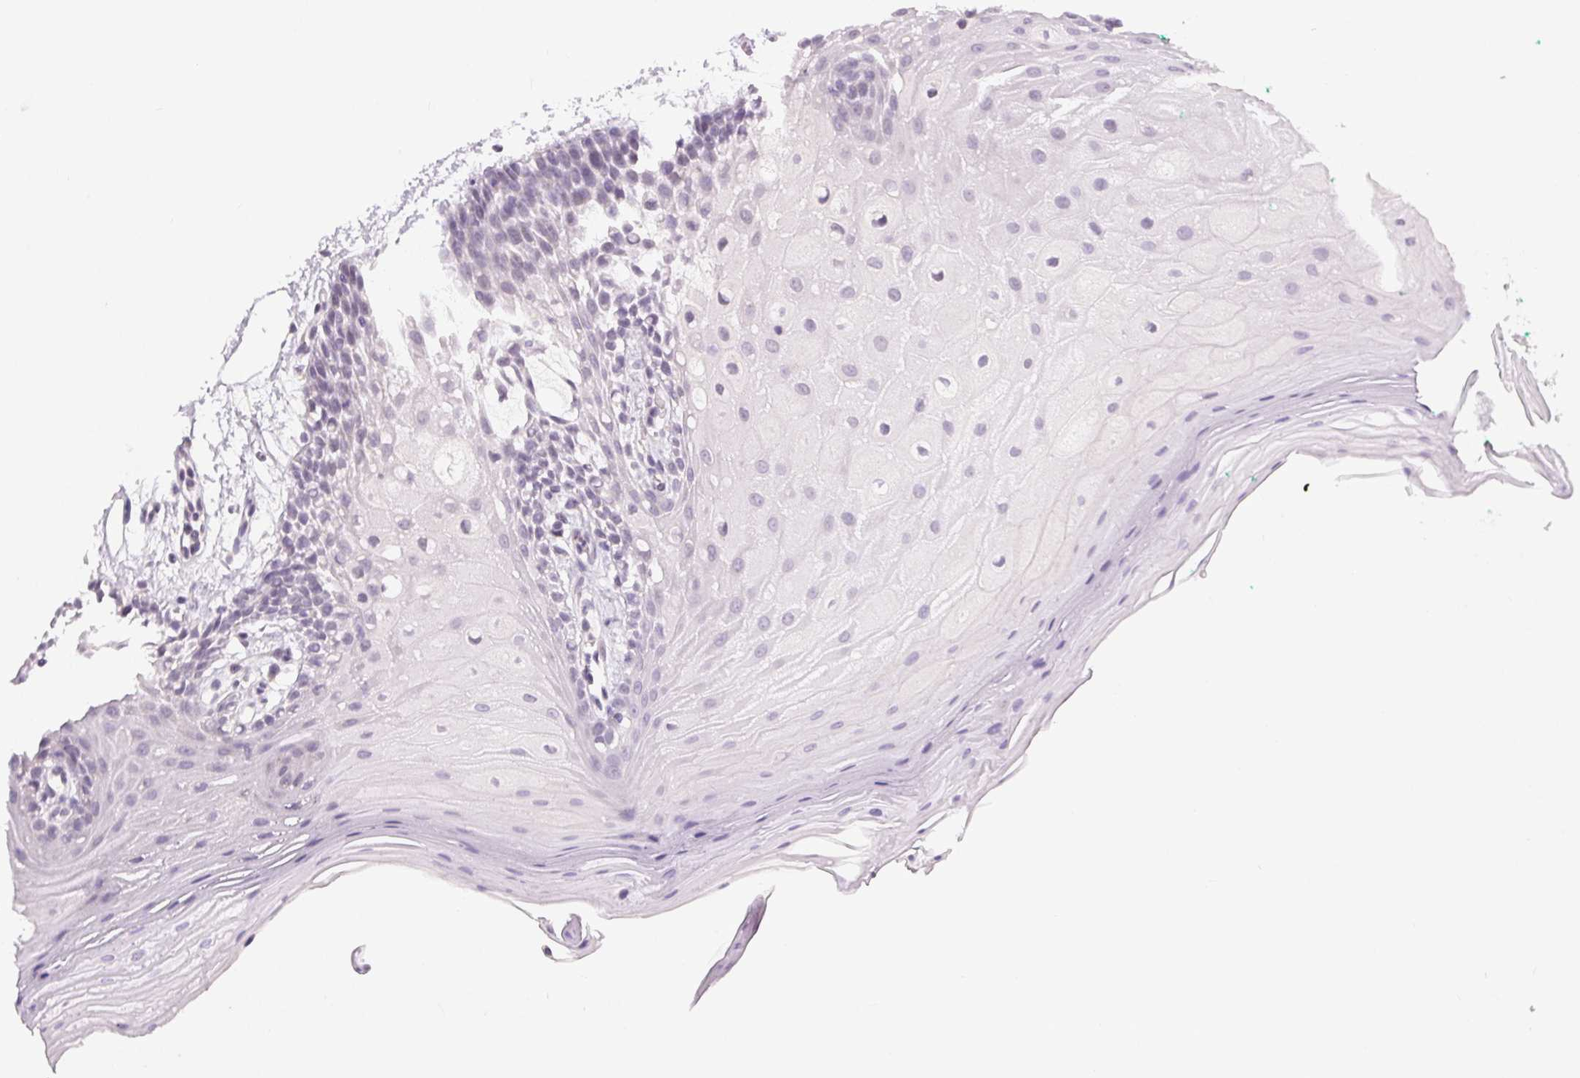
{"staining": {"intensity": "negative", "quantity": "none", "location": "none"}, "tissue": "oral mucosa", "cell_type": "Squamous epithelial cells", "image_type": "normal", "snomed": [{"axis": "morphology", "description": "Normal tissue, NOS"}, {"axis": "morphology", "description": "Squamous cell carcinoma, NOS"}, {"axis": "topography", "description": "Oral tissue"}, {"axis": "topography", "description": "Tounge, NOS"}, {"axis": "topography", "description": "Head-Neck"}], "caption": "Photomicrograph shows no protein staining in squamous epithelial cells of normal oral mucosa.", "gene": "FAM168A", "patient": {"sex": "male", "age": 62}}